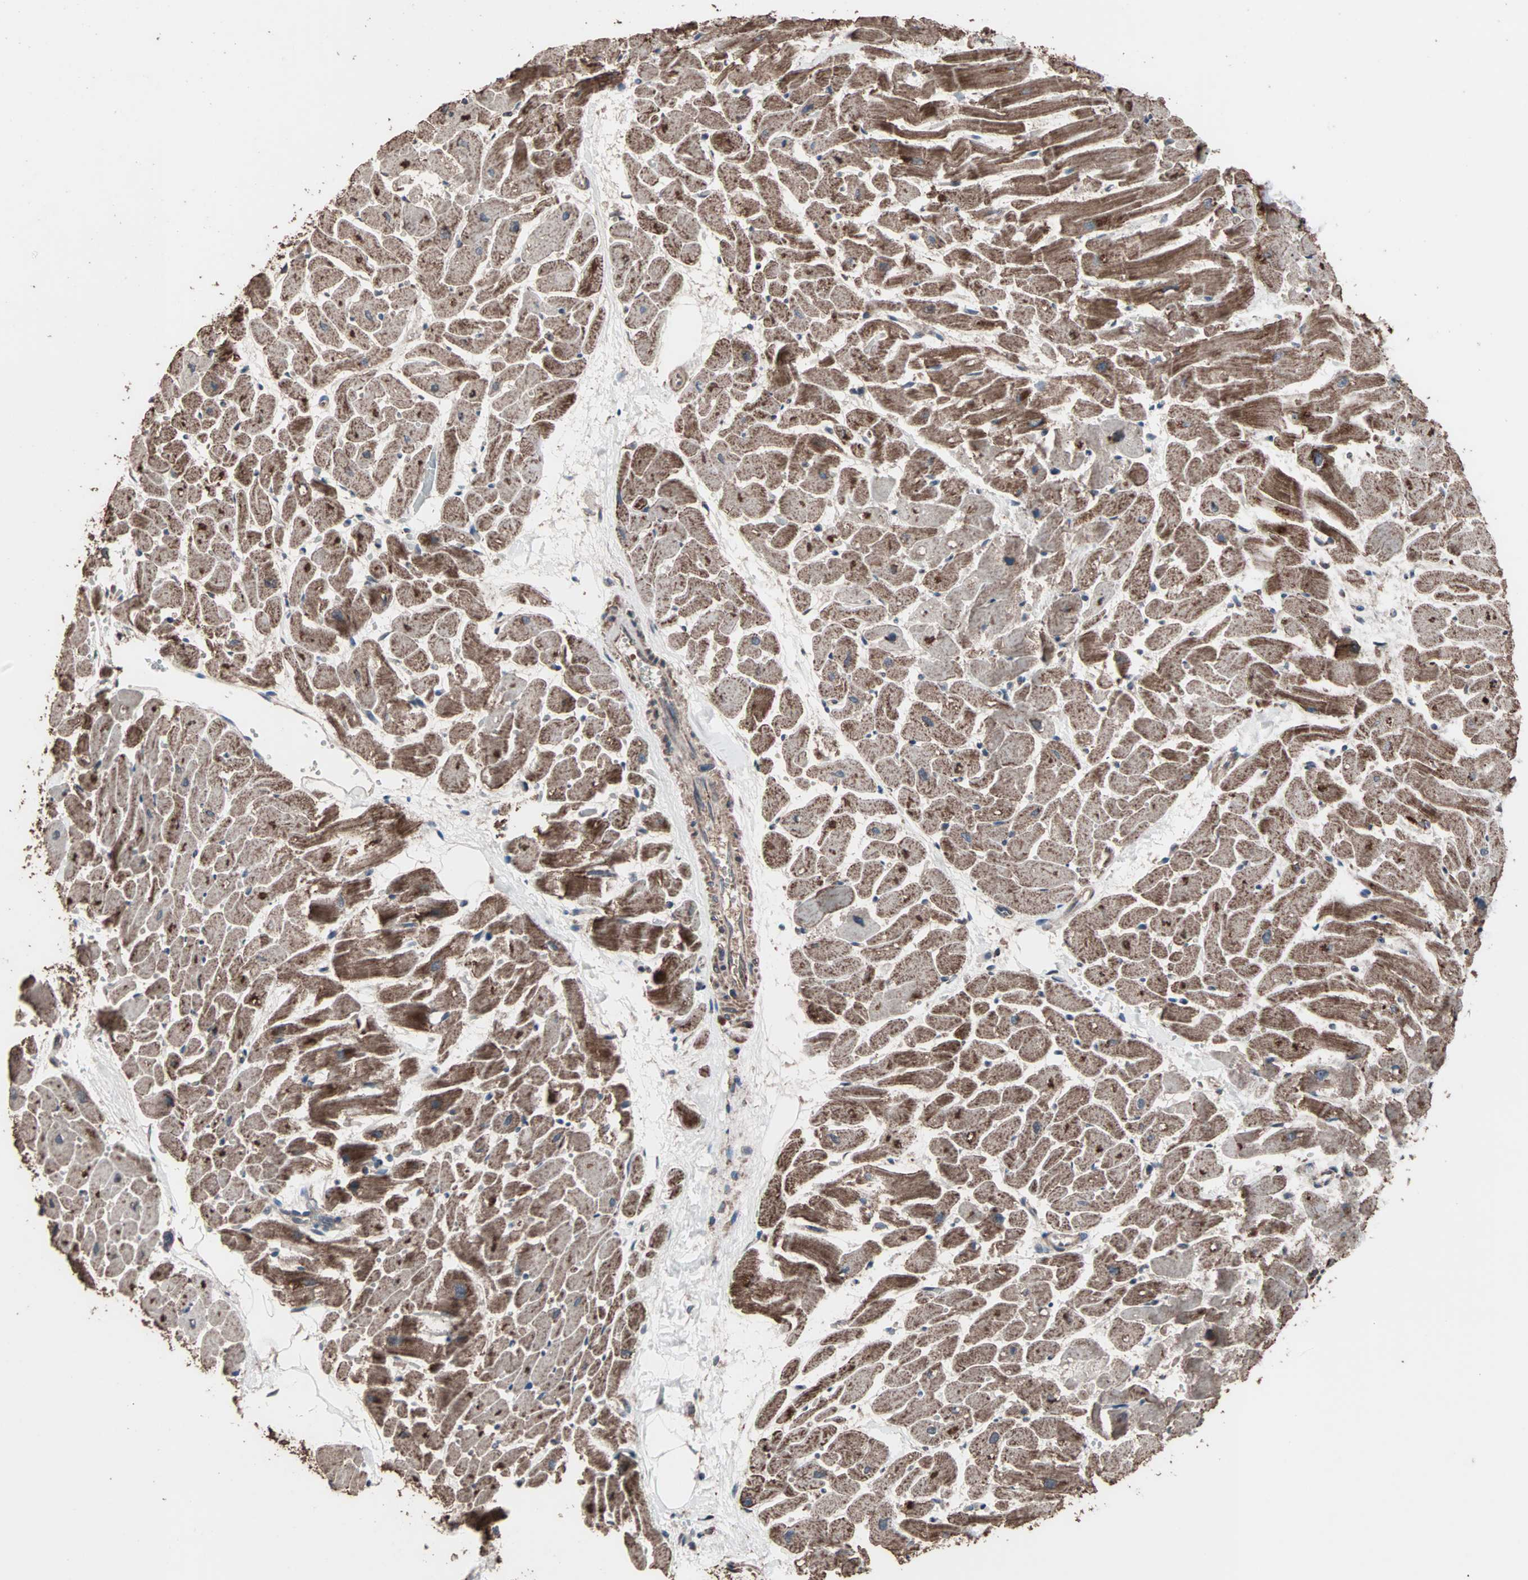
{"staining": {"intensity": "strong", "quantity": ">75%", "location": "cytoplasmic/membranous"}, "tissue": "heart muscle", "cell_type": "Cardiomyocytes", "image_type": "normal", "snomed": [{"axis": "morphology", "description": "Normal tissue, NOS"}, {"axis": "topography", "description": "Heart"}], "caption": "The micrograph displays staining of benign heart muscle, revealing strong cytoplasmic/membranous protein staining (brown color) within cardiomyocytes.", "gene": "MRPL2", "patient": {"sex": "female", "age": 19}}